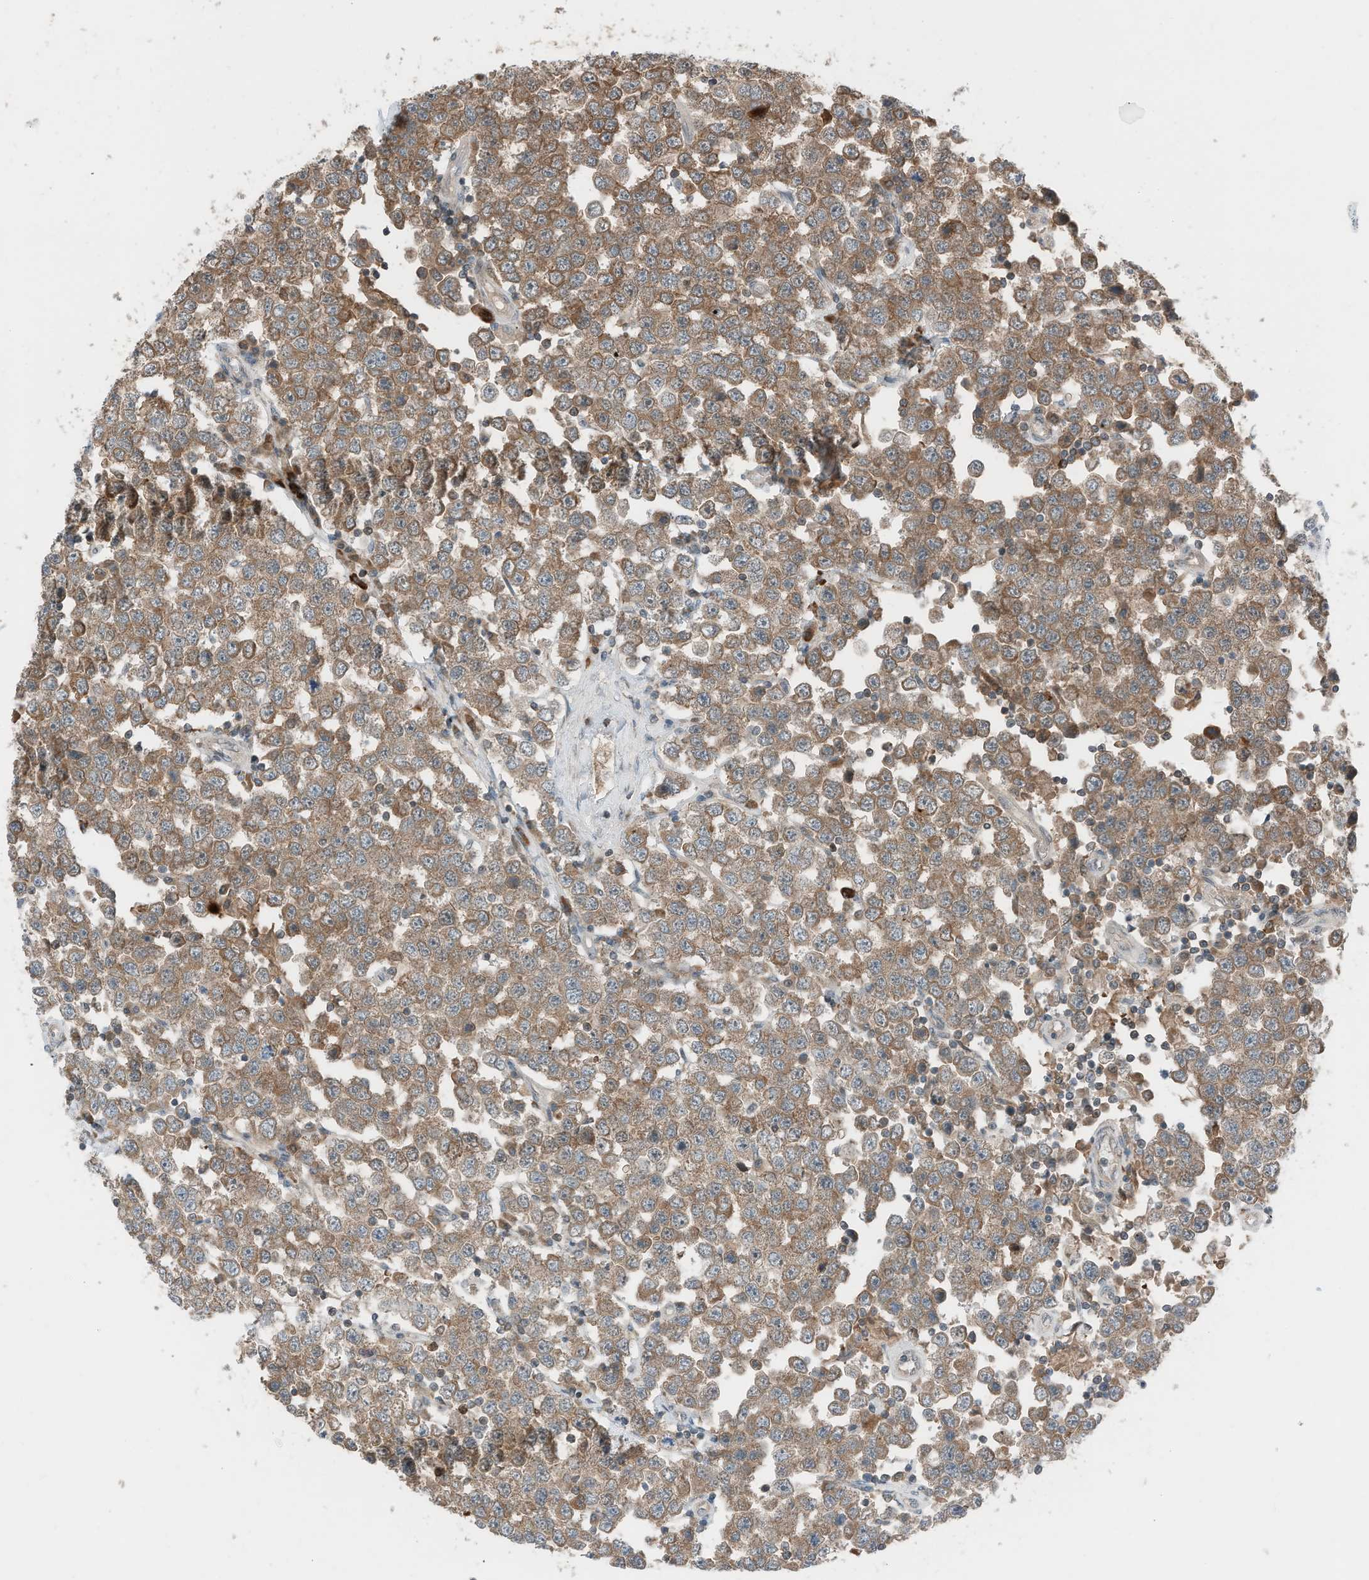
{"staining": {"intensity": "moderate", "quantity": ">75%", "location": "cytoplasmic/membranous"}, "tissue": "testis cancer", "cell_type": "Tumor cells", "image_type": "cancer", "snomed": [{"axis": "morphology", "description": "Seminoma, NOS"}, {"axis": "topography", "description": "Testis"}], "caption": "Protein staining demonstrates moderate cytoplasmic/membranous expression in approximately >75% of tumor cells in testis cancer. (DAB (3,3'-diaminobenzidine) IHC with brightfield microscopy, high magnification).", "gene": "RMND1", "patient": {"sex": "male", "age": 28}}